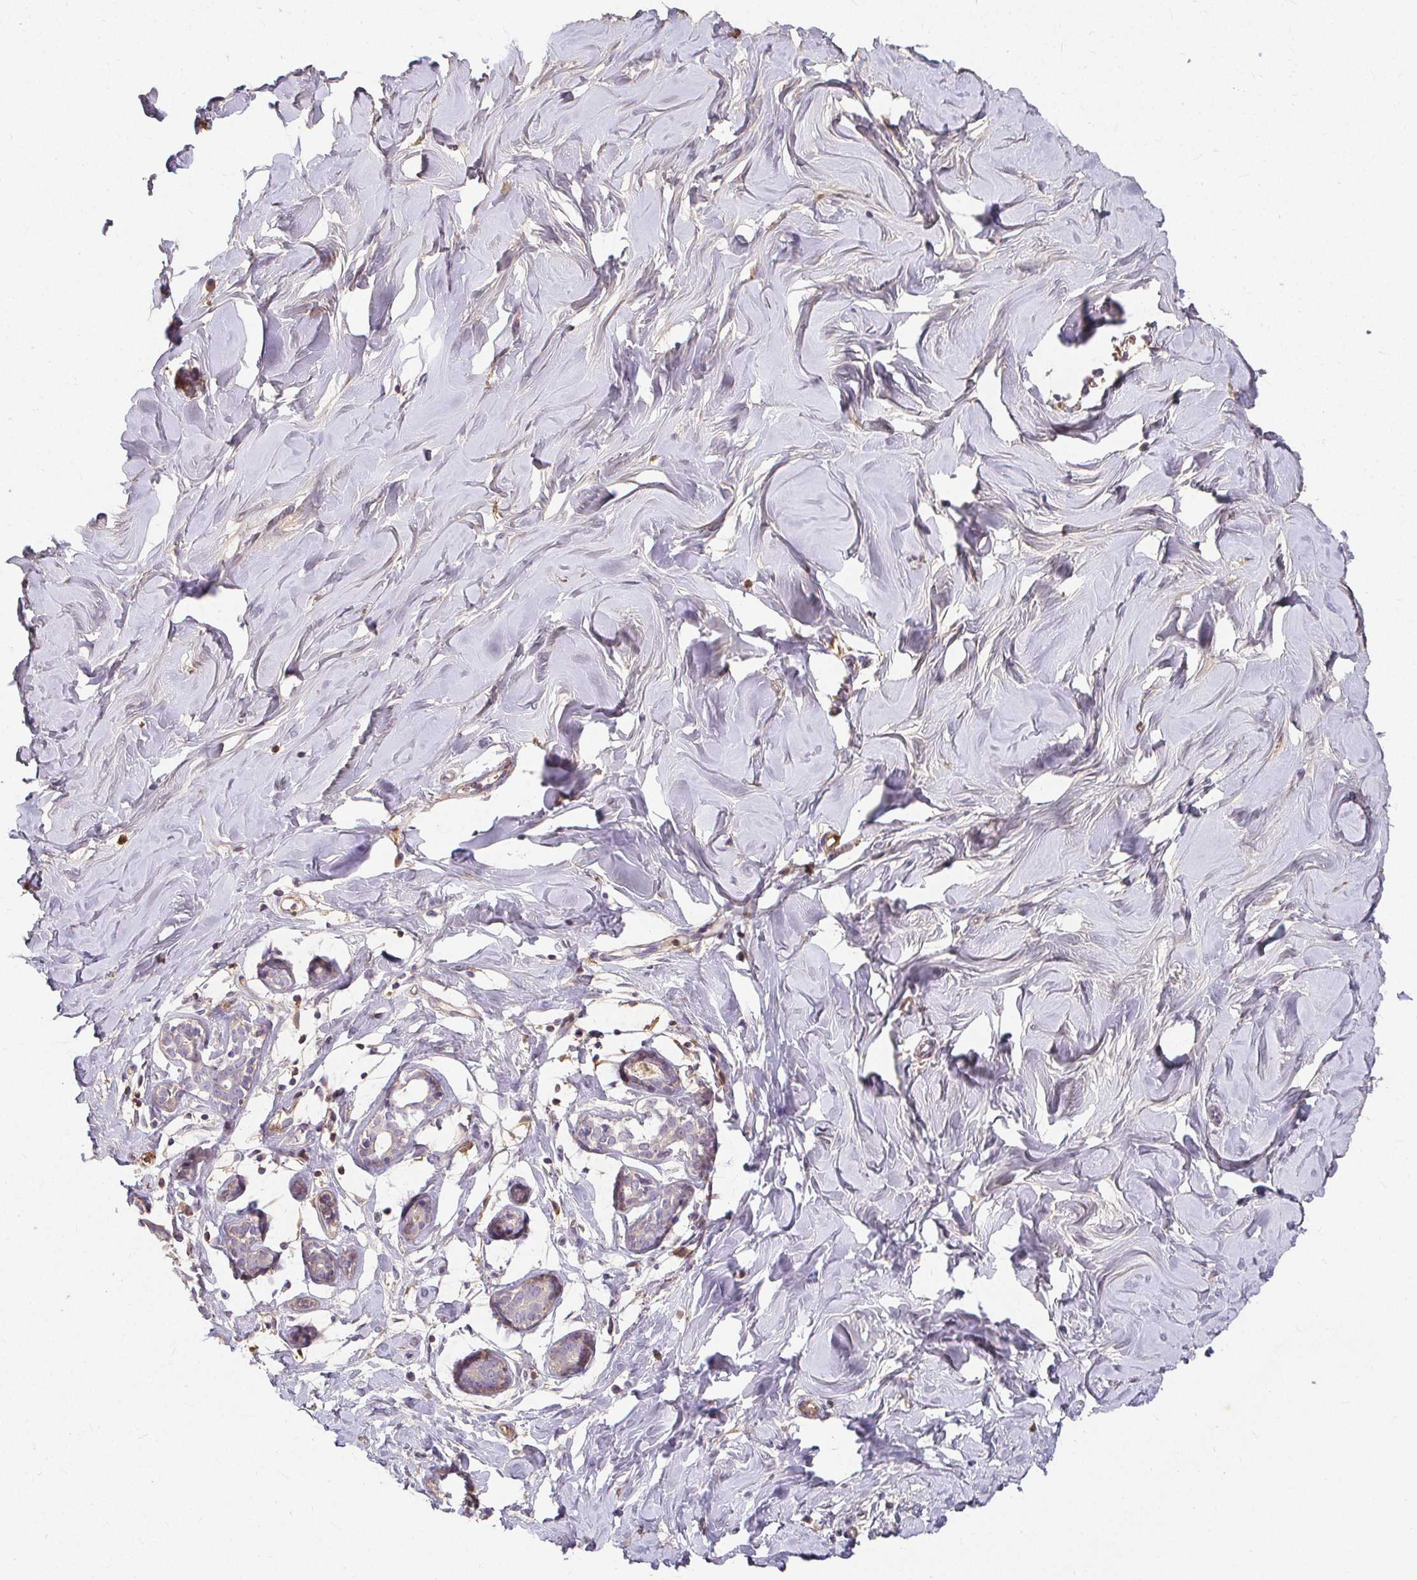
{"staining": {"intensity": "negative", "quantity": "none", "location": "none"}, "tissue": "breast", "cell_type": "Adipocytes", "image_type": "normal", "snomed": [{"axis": "morphology", "description": "Normal tissue, NOS"}, {"axis": "topography", "description": "Breast"}], "caption": "Adipocytes are negative for protein expression in benign human breast. The staining was performed using DAB to visualize the protein expression in brown, while the nuclei were stained in blue with hematoxylin (Magnification: 20x).", "gene": "LOXL4", "patient": {"sex": "female", "age": 27}}